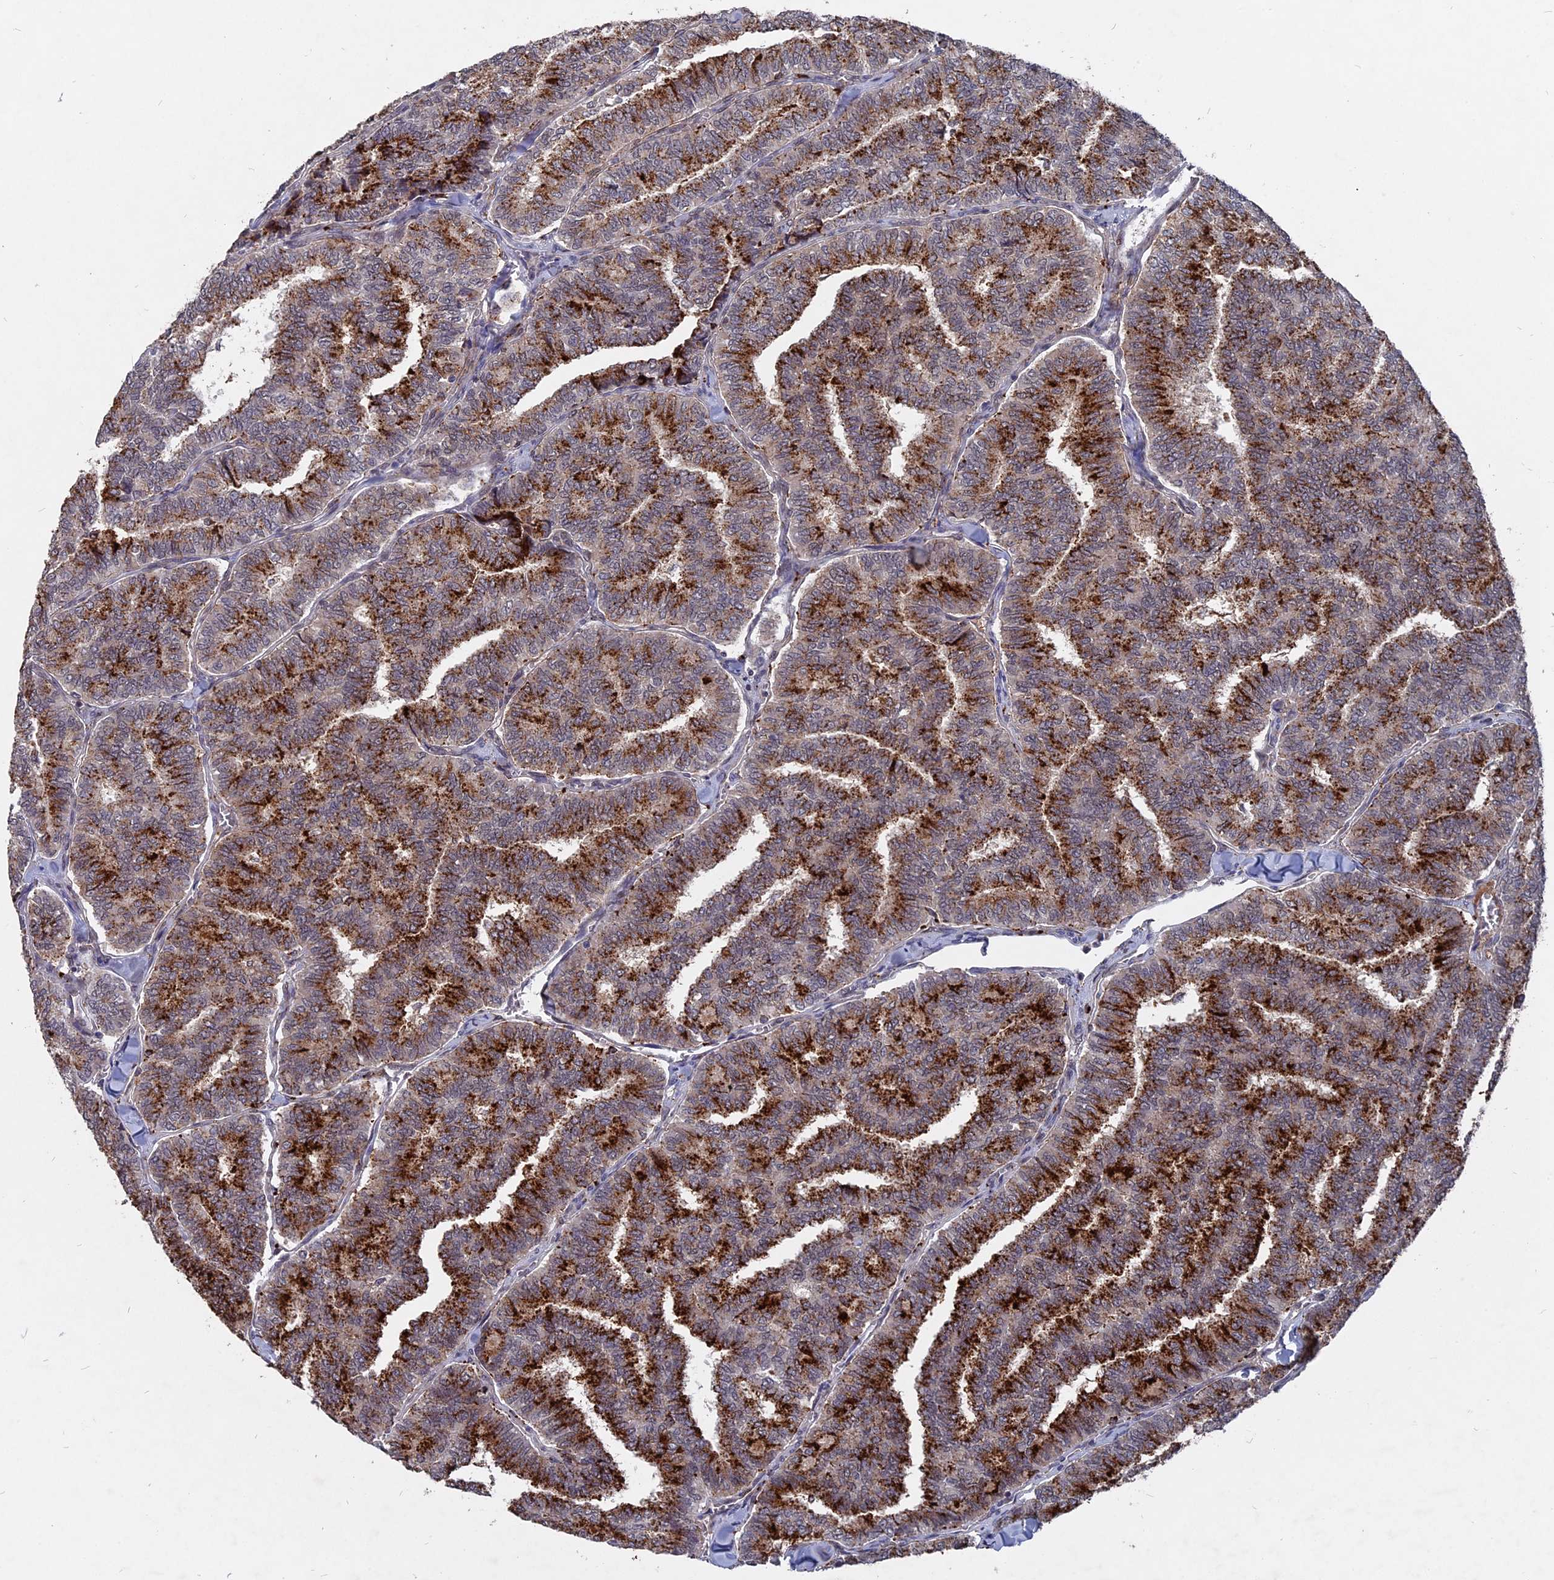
{"staining": {"intensity": "strong", "quantity": "25%-75%", "location": "cytoplasmic/membranous"}, "tissue": "thyroid cancer", "cell_type": "Tumor cells", "image_type": "cancer", "snomed": [{"axis": "morphology", "description": "Papillary adenocarcinoma, NOS"}, {"axis": "topography", "description": "Thyroid gland"}], "caption": "High-magnification brightfield microscopy of thyroid cancer (papillary adenocarcinoma) stained with DAB (3,3'-diaminobenzidine) (brown) and counterstained with hematoxylin (blue). tumor cells exhibit strong cytoplasmic/membranous expression is appreciated in about25%-75% of cells. The protein of interest is shown in brown color, while the nuclei are stained blue.", "gene": "NOSIP", "patient": {"sex": "female", "age": 35}}